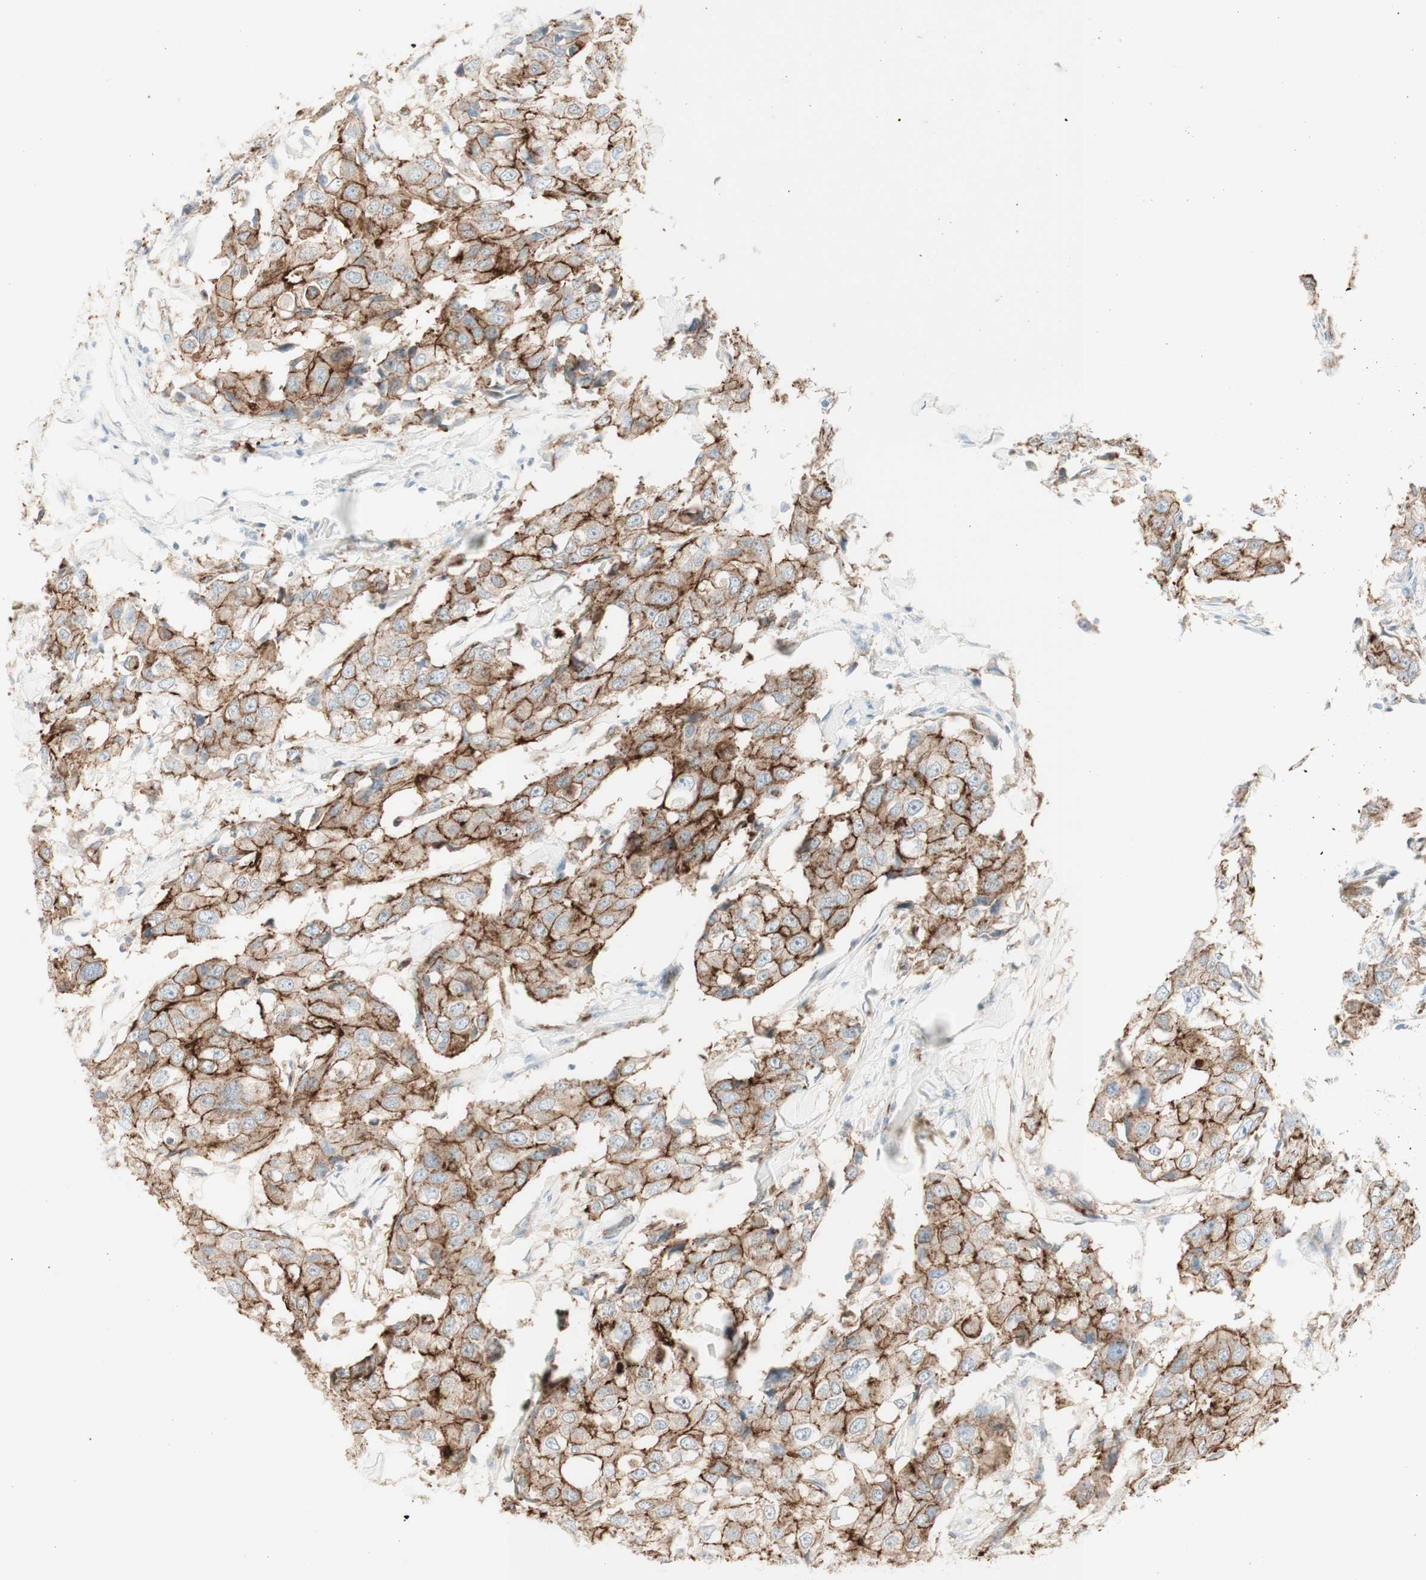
{"staining": {"intensity": "moderate", "quantity": "25%-75%", "location": "cytoplasmic/membranous"}, "tissue": "breast cancer", "cell_type": "Tumor cells", "image_type": "cancer", "snomed": [{"axis": "morphology", "description": "Duct carcinoma"}, {"axis": "topography", "description": "Breast"}], "caption": "Tumor cells exhibit medium levels of moderate cytoplasmic/membranous expression in approximately 25%-75% of cells in human breast cancer.", "gene": "MYO6", "patient": {"sex": "female", "age": 27}}